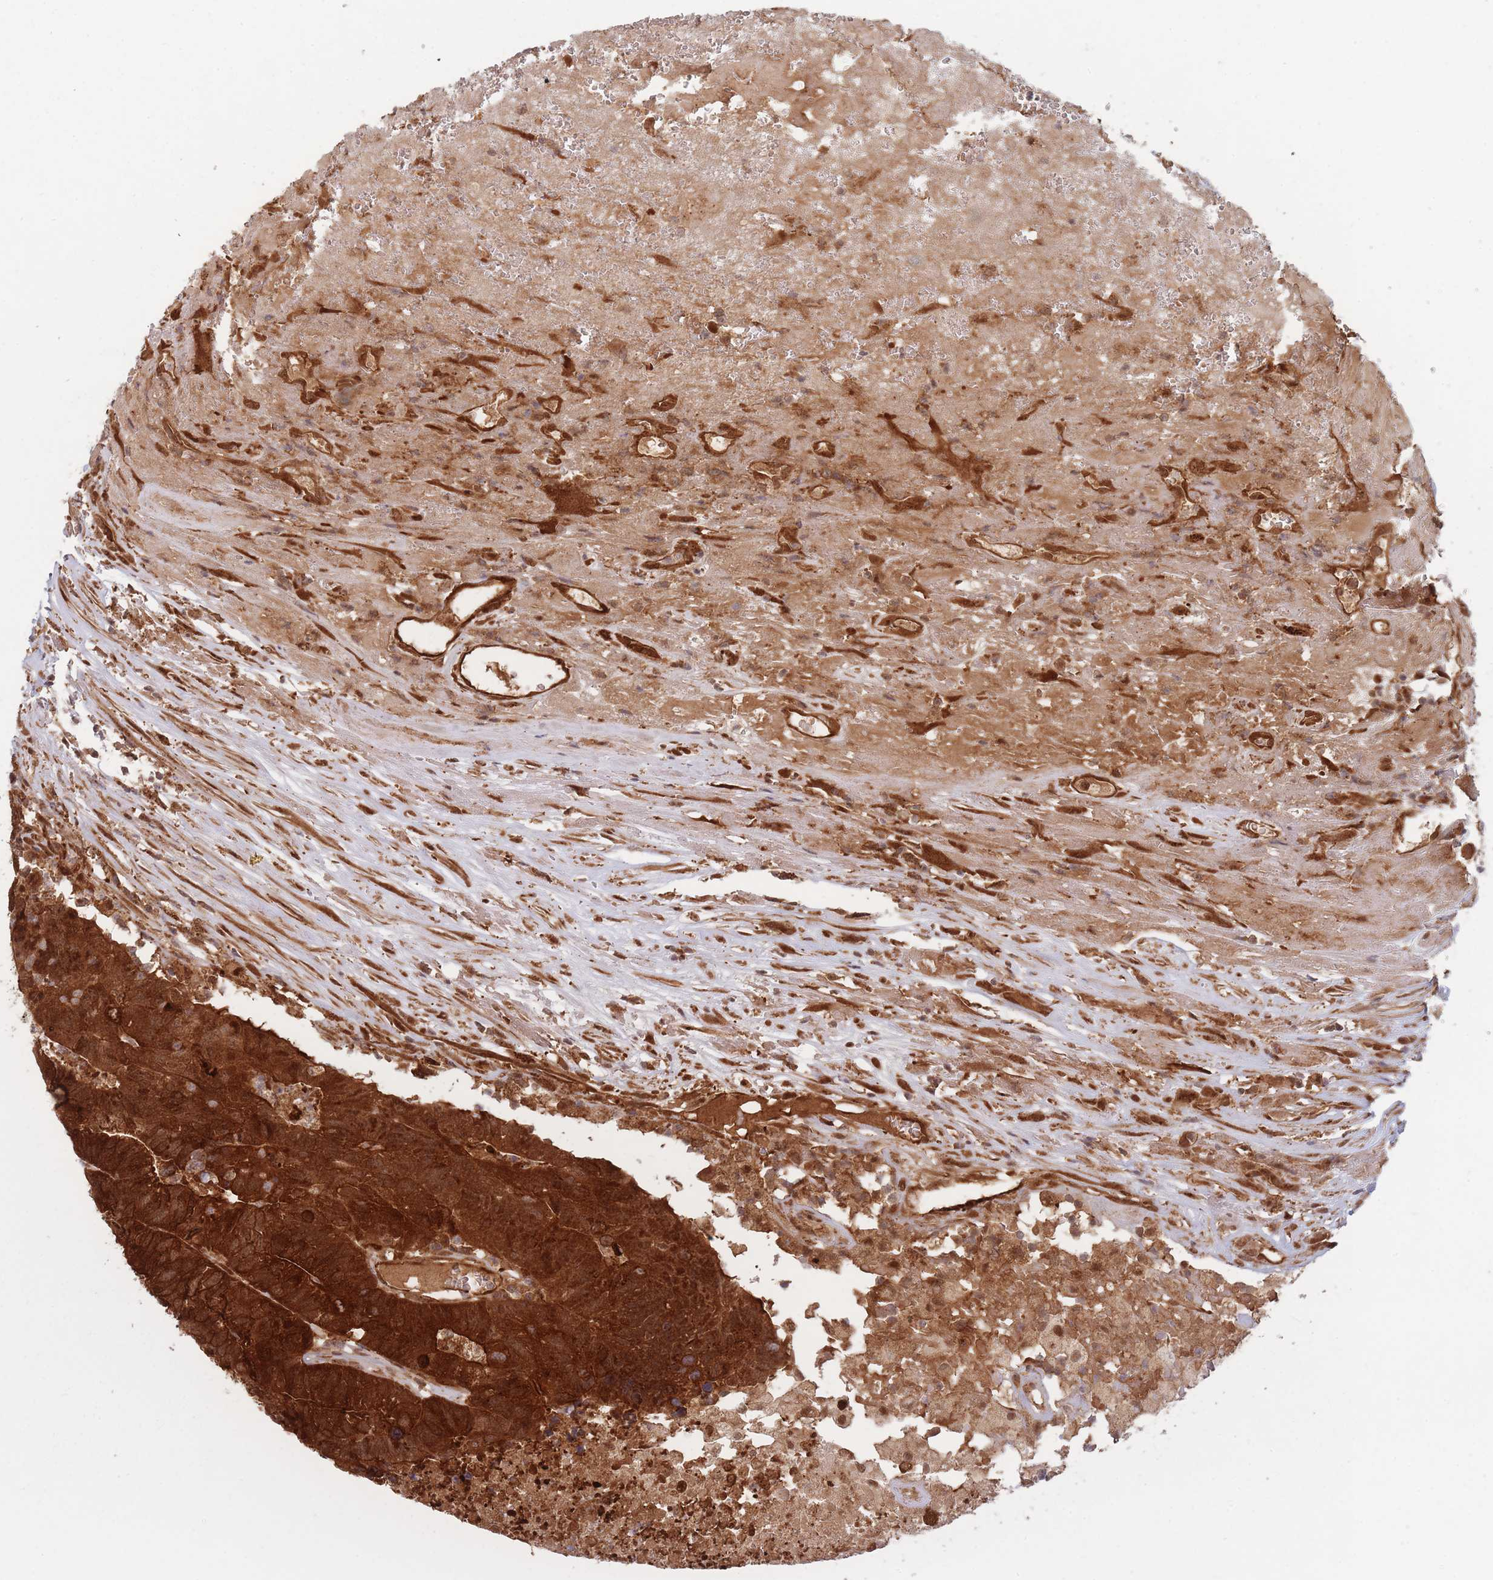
{"staining": {"intensity": "strong", "quantity": ">75%", "location": "cytoplasmic/membranous"}, "tissue": "colorectal cancer", "cell_type": "Tumor cells", "image_type": "cancer", "snomed": [{"axis": "morphology", "description": "Adenocarcinoma, NOS"}, {"axis": "topography", "description": "Colon"}], "caption": "Protein expression analysis of colorectal cancer (adenocarcinoma) reveals strong cytoplasmic/membranous positivity in approximately >75% of tumor cells. (DAB IHC with brightfield microscopy, high magnification).", "gene": "PODXL2", "patient": {"sex": "female", "age": 48}}